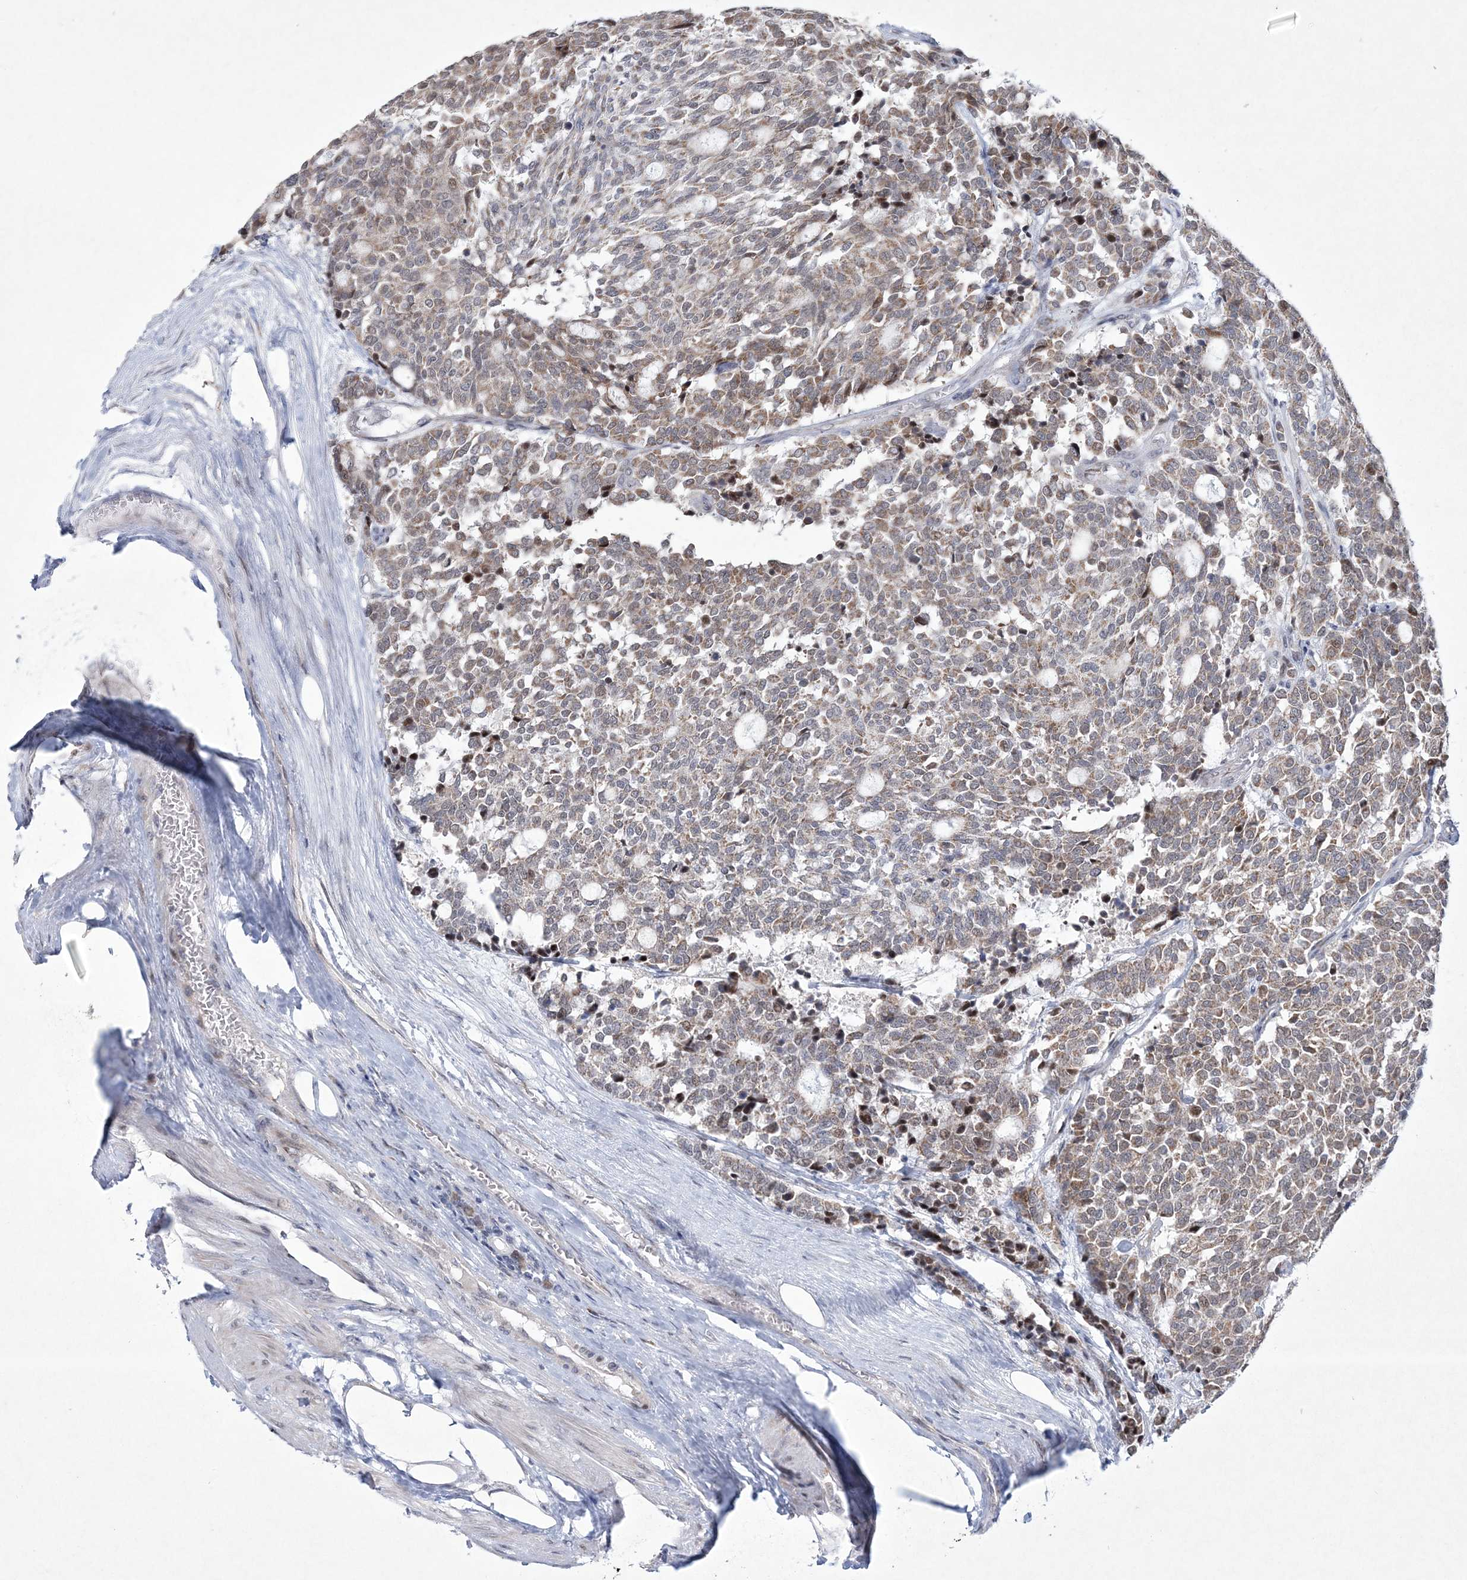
{"staining": {"intensity": "moderate", "quantity": ">75%", "location": "cytoplasmic/membranous"}, "tissue": "carcinoid", "cell_type": "Tumor cells", "image_type": "cancer", "snomed": [{"axis": "morphology", "description": "Carcinoid, malignant, NOS"}, {"axis": "topography", "description": "Pancreas"}], "caption": "IHC of human carcinoid reveals medium levels of moderate cytoplasmic/membranous expression in about >75% of tumor cells.", "gene": "CES4A", "patient": {"sex": "female", "age": 54}}